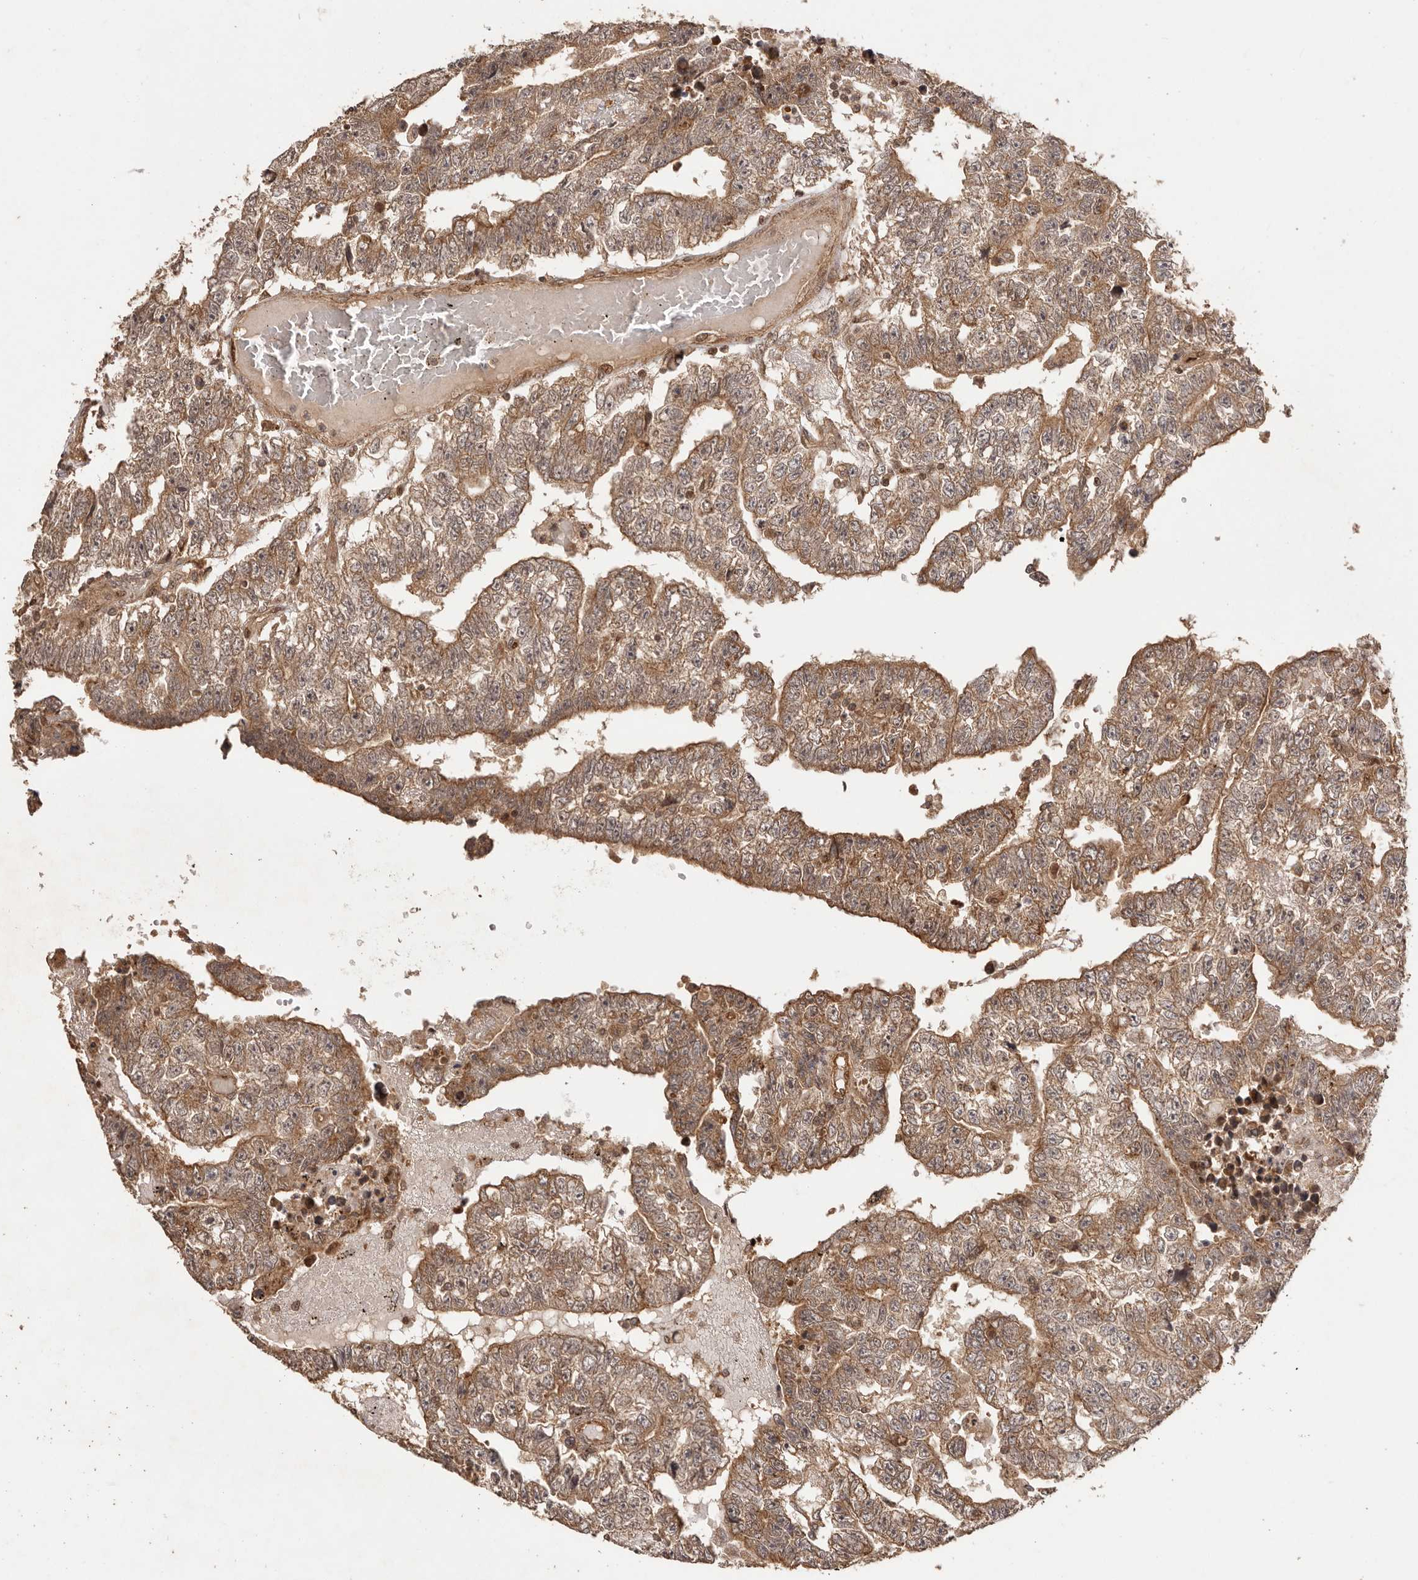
{"staining": {"intensity": "moderate", "quantity": ">75%", "location": "cytoplasmic/membranous"}, "tissue": "testis cancer", "cell_type": "Tumor cells", "image_type": "cancer", "snomed": [{"axis": "morphology", "description": "Carcinoma, Embryonal, NOS"}, {"axis": "topography", "description": "Testis"}], "caption": "A medium amount of moderate cytoplasmic/membranous positivity is identified in about >75% of tumor cells in testis embryonal carcinoma tissue. The staining was performed using DAB to visualize the protein expression in brown, while the nuclei were stained in blue with hematoxylin (Magnification: 20x).", "gene": "UBR2", "patient": {"sex": "male", "age": 25}}